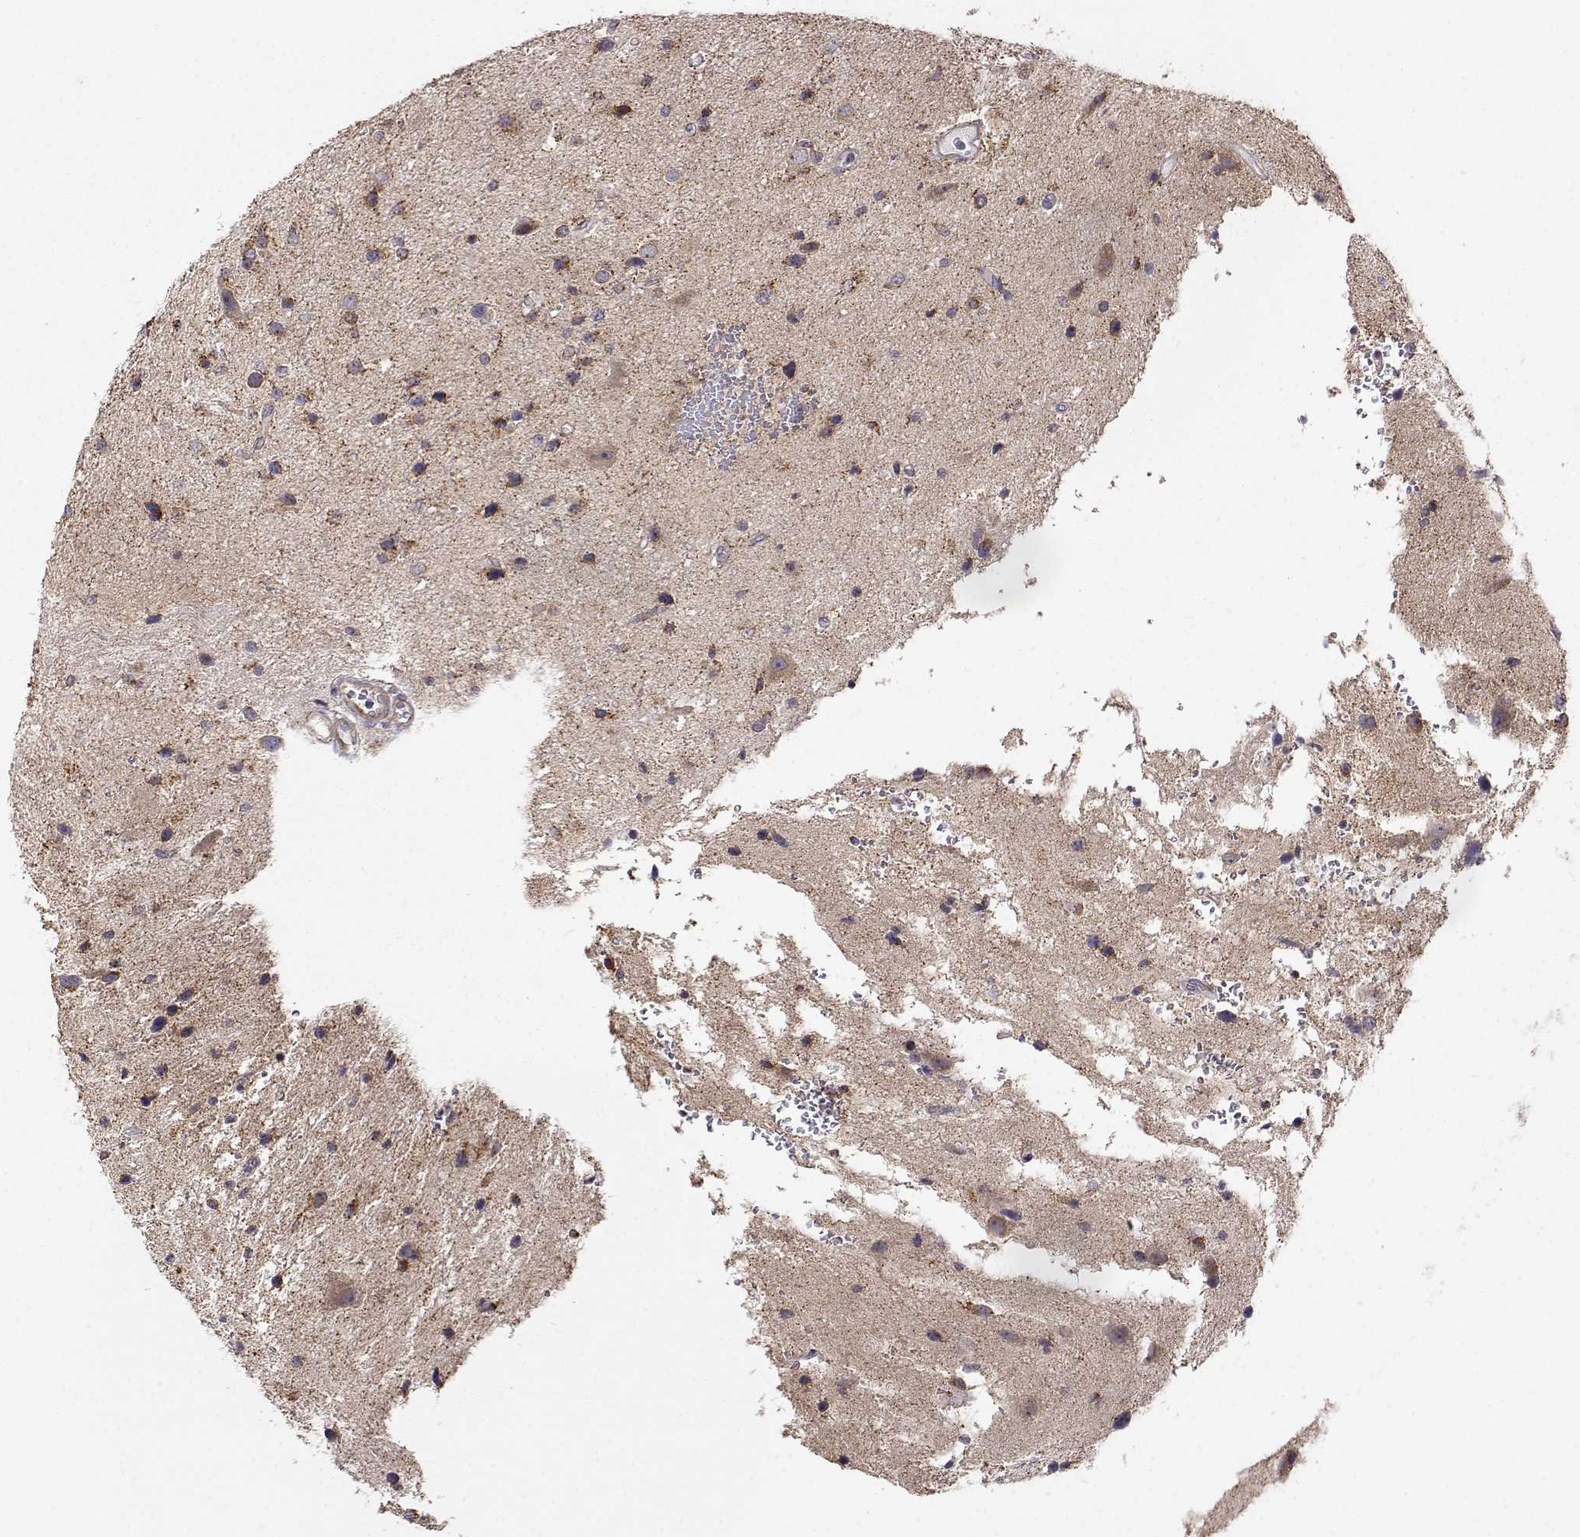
{"staining": {"intensity": "moderate", "quantity": ">75%", "location": "cytoplasmic/membranous"}, "tissue": "glioma", "cell_type": "Tumor cells", "image_type": "cancer", "snomed": [{"axis": "morphology", "description": "Glioma, malignant, Low grade"}, {"axis": "topography", "description": "Brain"}], "caption": "Immunohistochemistry of glioma reveals medium levels of moderate cytoplasmic/membranous staining in about >75% of tumor cells.", "gene": "PAIP1", "patient": {"sex": "female", "age": 32}}